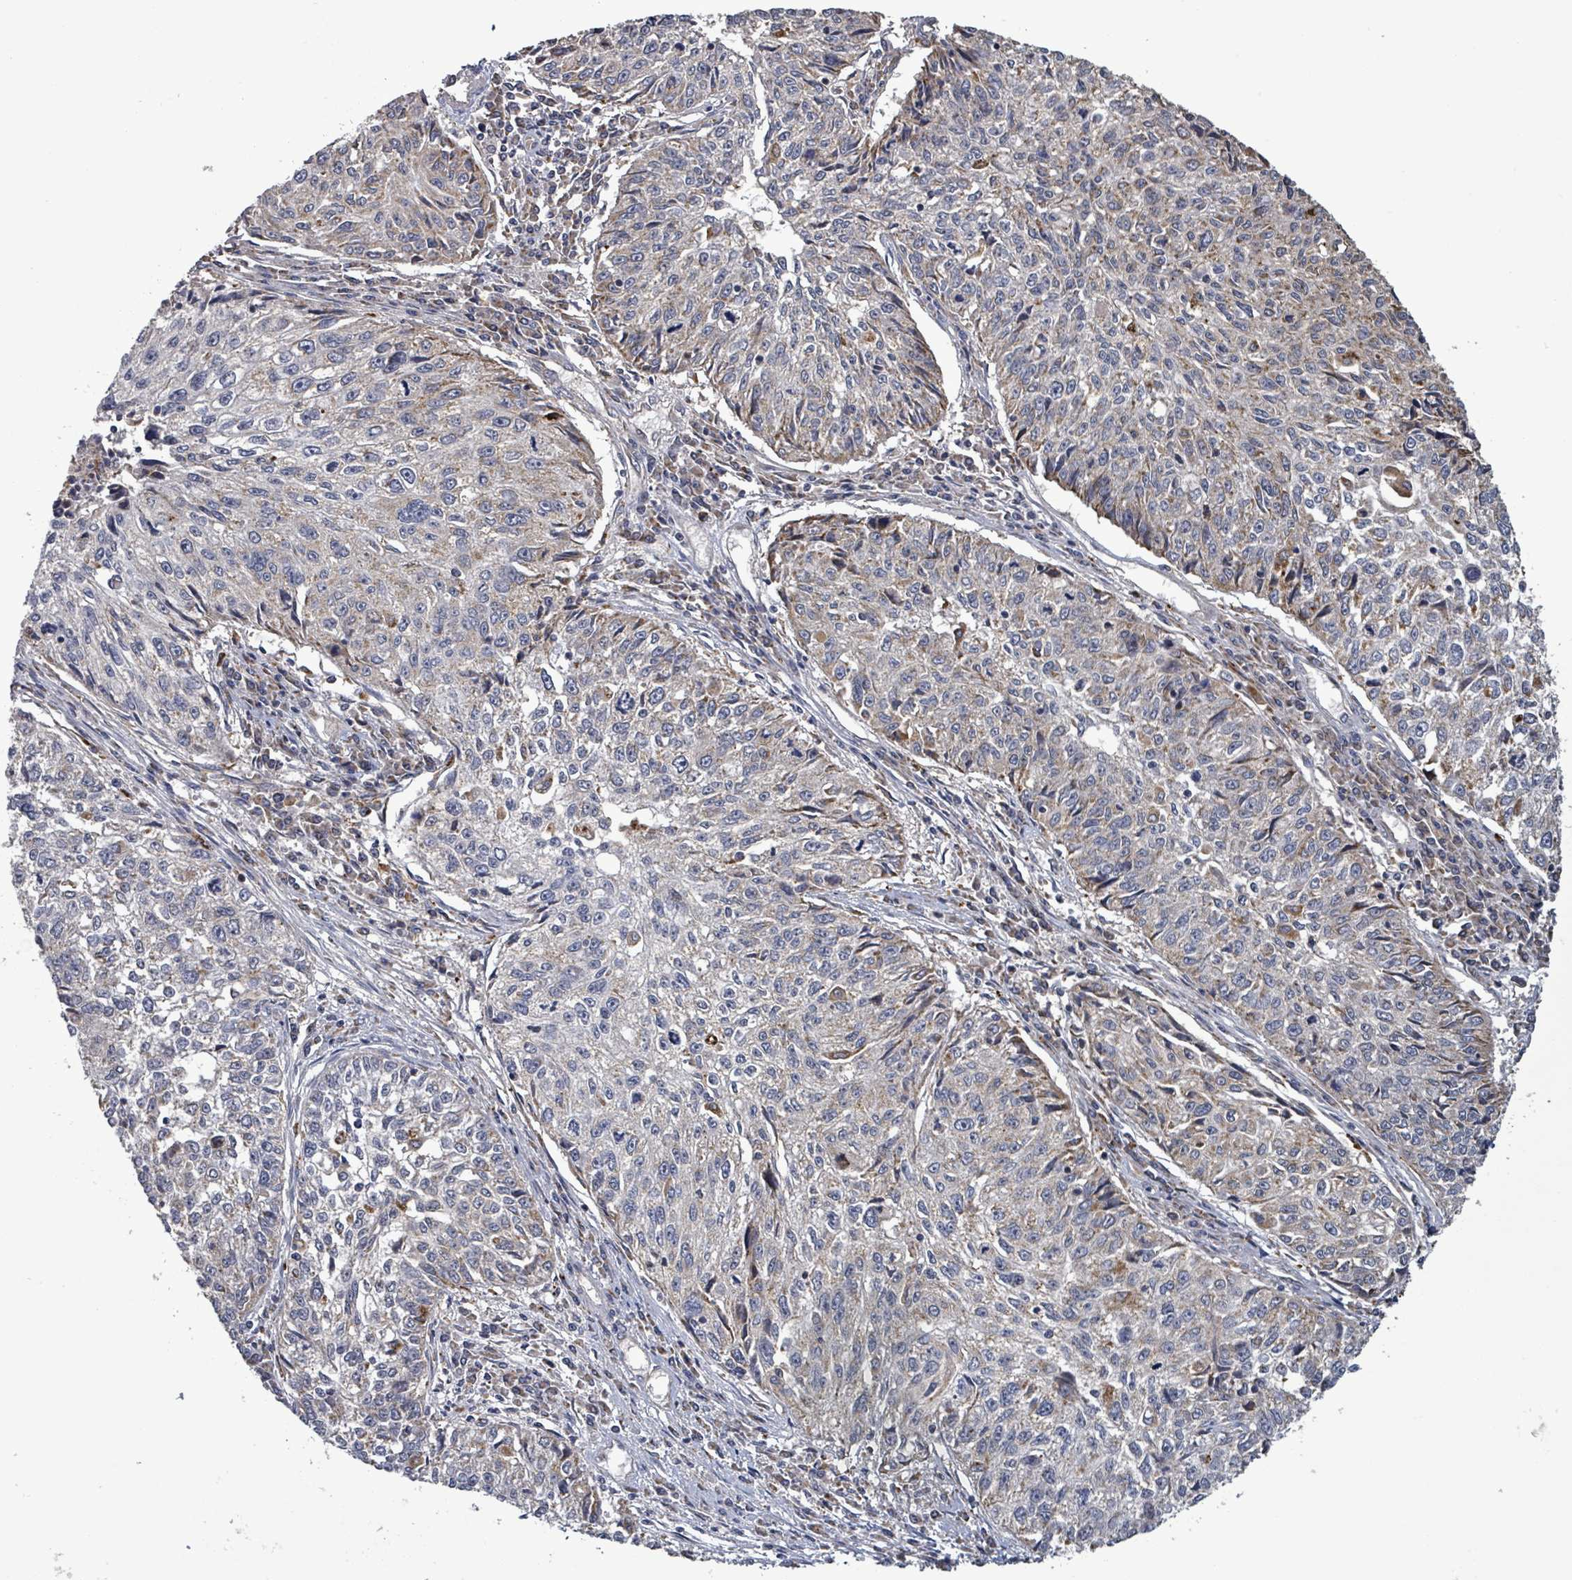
{"staining": {"intensity": "weak", "quantity": "<25%", "location": "cytoplasmic/membranous"}, "tissue": "cervical cancer", "cell_type": "Tumor cells", "image_type": "cancer", "snomed": [{"axis": "morphology", "description": "Squamous cell carcinoma, NOS"}, {"axis": "topography", "description": "Cervix"}], "caption": "Tumor cells show no significant staining in squamous cell carcinoma (cervical).", "gene": "DIPK2A", "patient": {"sex": "female", "age": 57}}